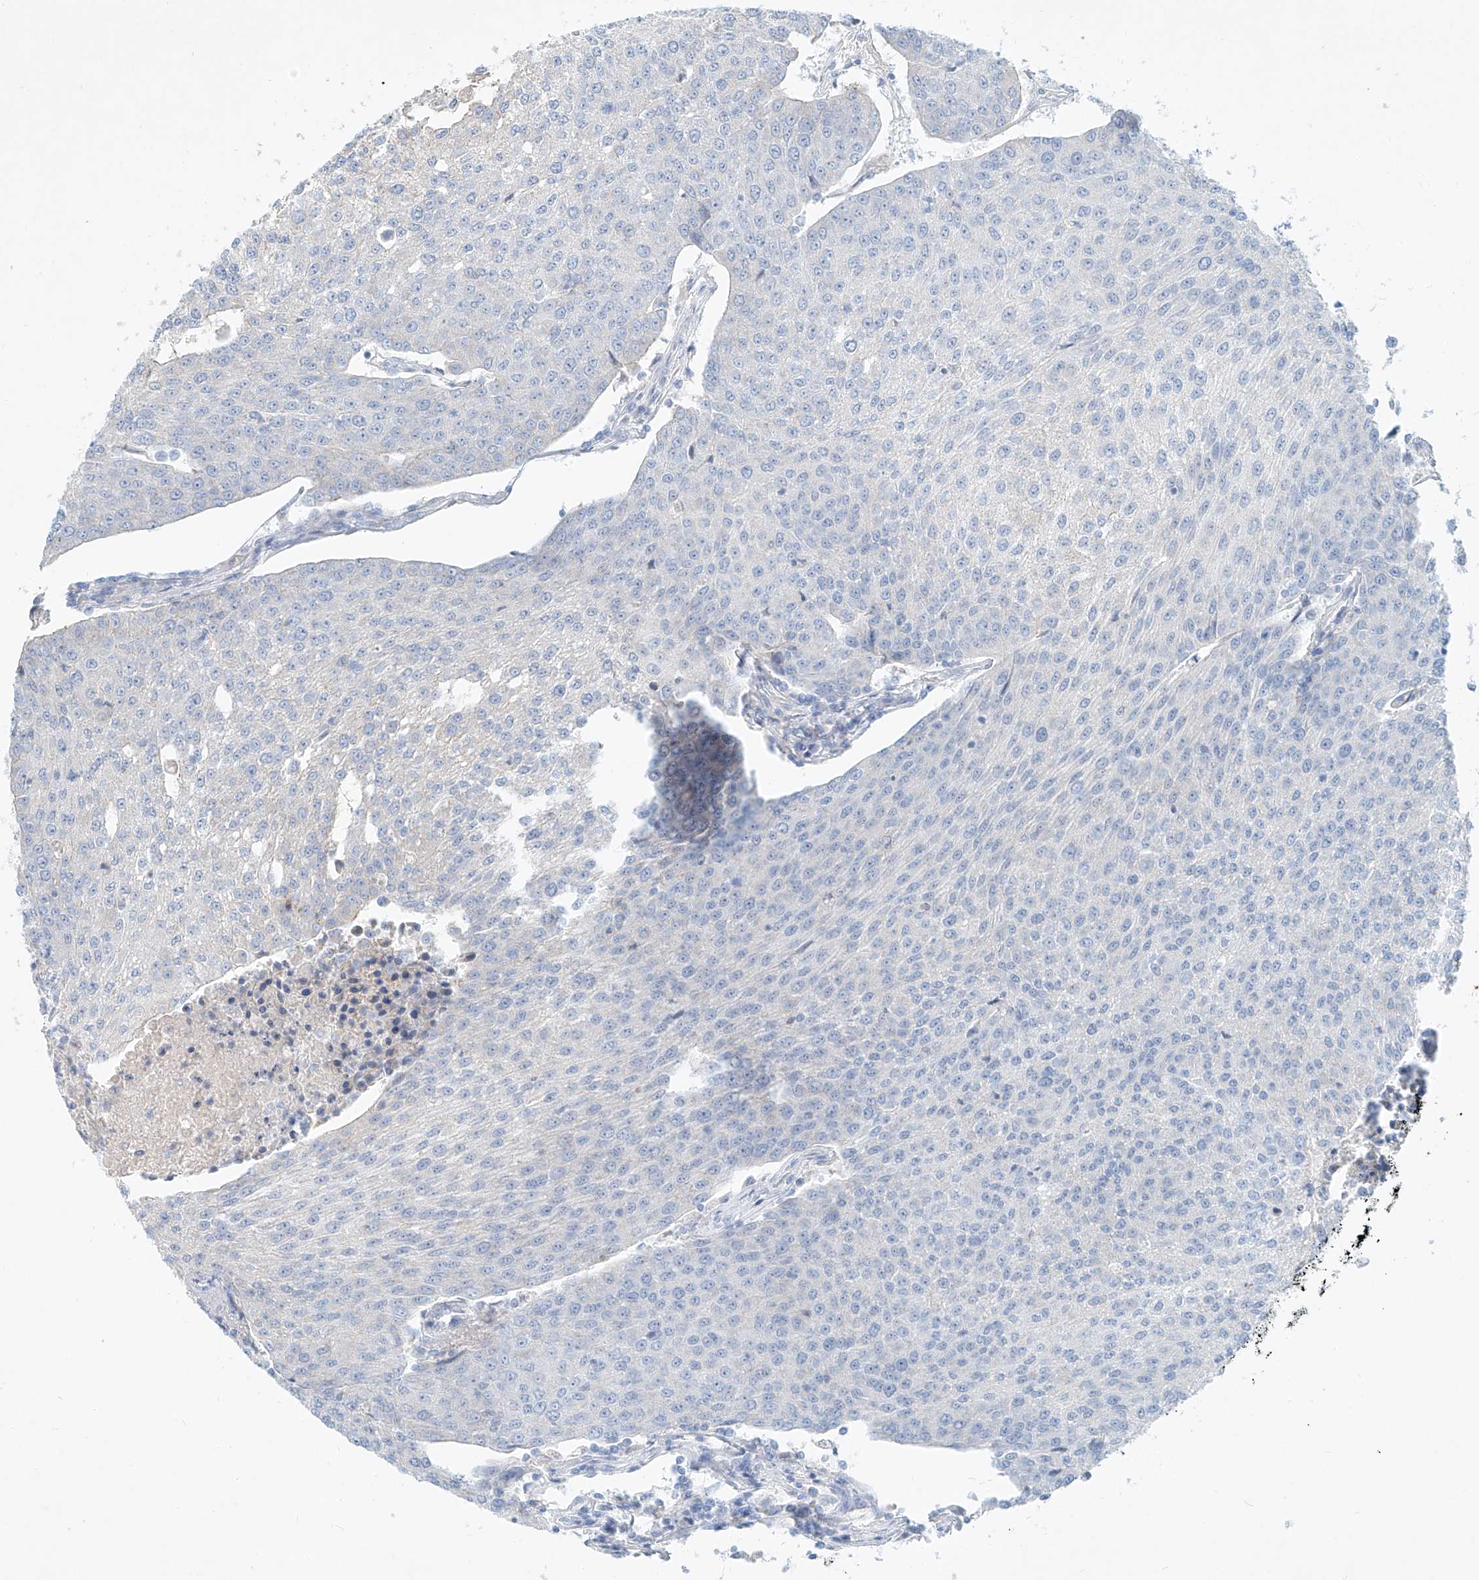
{"staining": {"intensity": "negative", "quantity": "none", "location": "none"}, "tissue": "urothelial cancer", "cell_type": "Tumor cells", "image_type": "cancer", "snomed": [{"axis": "morphology", "description": "Urothelial carcinoma, High grade"}, {"axis": "topography", "description": "Urinary bladder"}], "caption": "Immunohistochemical staining of high-grade urothelial carcinoma shows no significant expression in tumor cells.", "gene": "AJM1", "patient": {"sex": "female", "age": 85}}